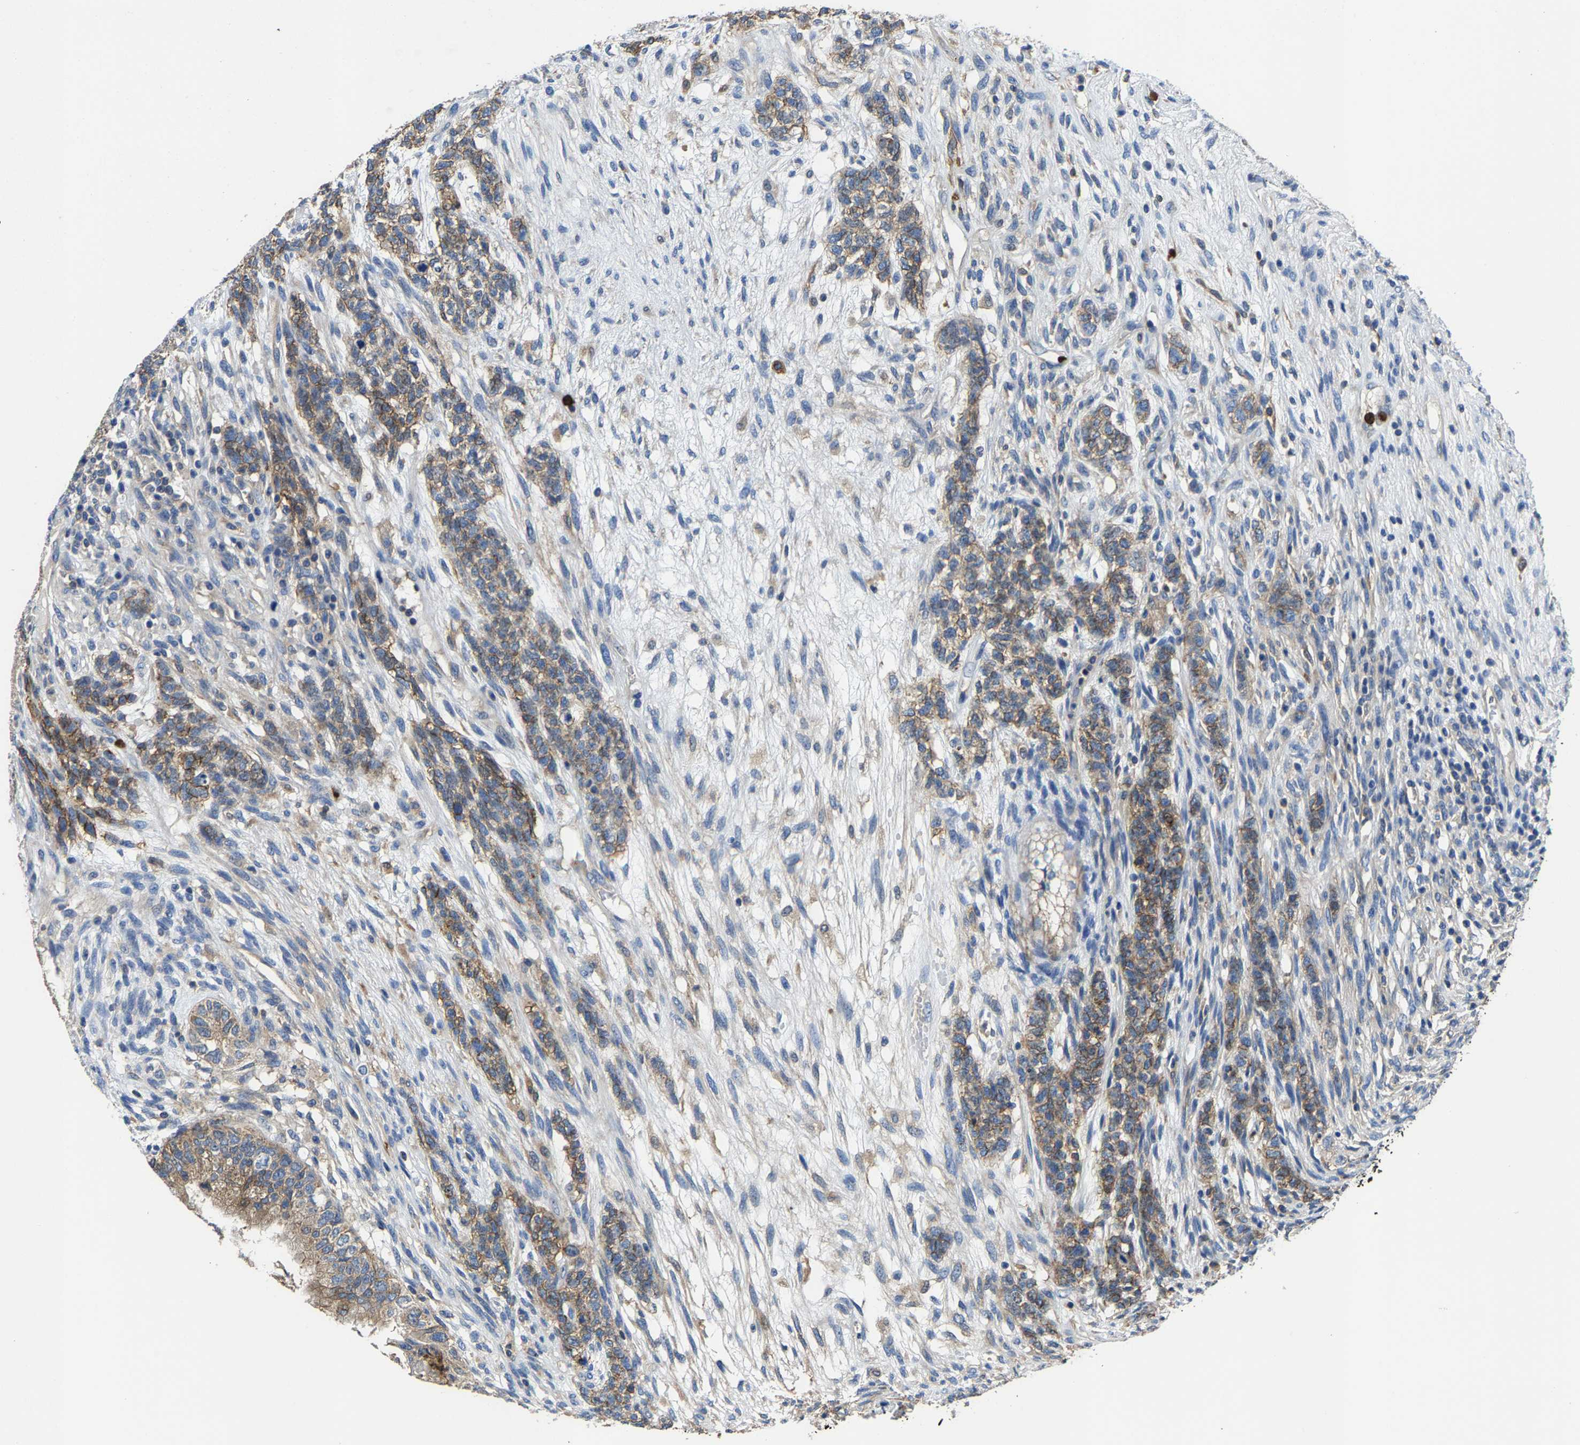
{"staining": {"intensity": "moderate", "quantity": ">75%", "location": "cytoplasmic/membranous"}, "tissue": "testis cancer", "cell_type": "Tumor cells", "image_type": "cancer", "snomed": [{"axis": "morphology", "description": "Seminoma, NOS"}, {"axis": "topography", "description": "Testis"}], "caption": "Human testis cancer (seminoma) stained for a protein (brown) displays moderate cytoplasmic/membranous positive positivity in approximately >75% of tumor cells.", "gene": "TRAF6", "patient": {"sex": "male", "age": 28}}